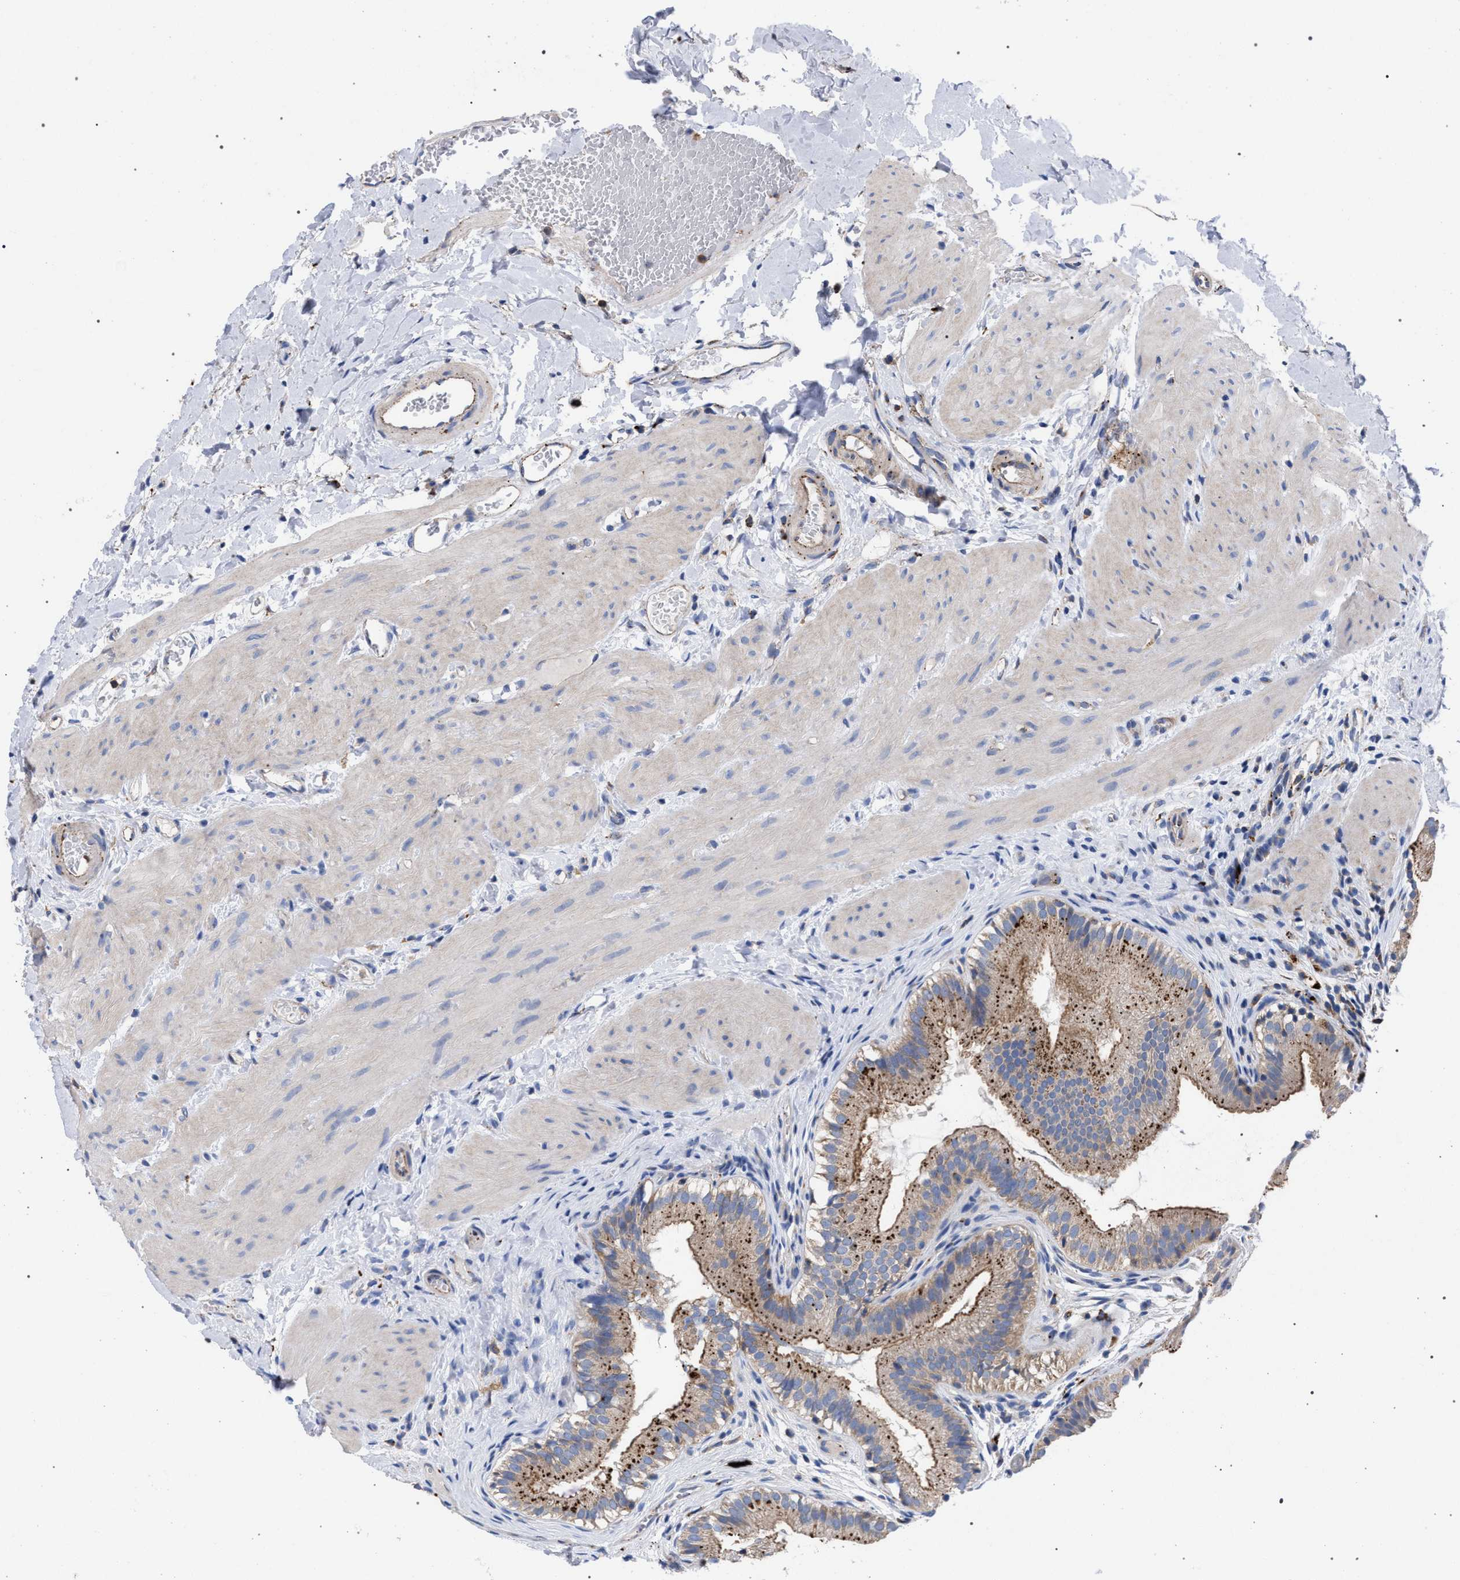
{"staining": {"intensity": "strong", "quantity": ">75%", "location": "cytoplasmic/membranous"}, "tissue": "gallbladder", "cell_type": "Glandular cells", "image_type": "normal", "snomed": [{"axis": "morphology", "description": "Normal tissue, NOS"}, {"axis": "topography", "description": "Gallbladder"}], "caption": "Immunohistochemistry of benign human gallbladder shows high levels of strong cytoplasmic/membranous expression in approximately >75% of glandular cells. The staining was performed using DAB (3,3'-diaminobenzidine) to visualize the protein expression in brown, while the nuclei were stained in blue with hematoxylin (Magnification: 20x).", "gene": "PPT1", "patient": {"sex": "female", "age": 26}}